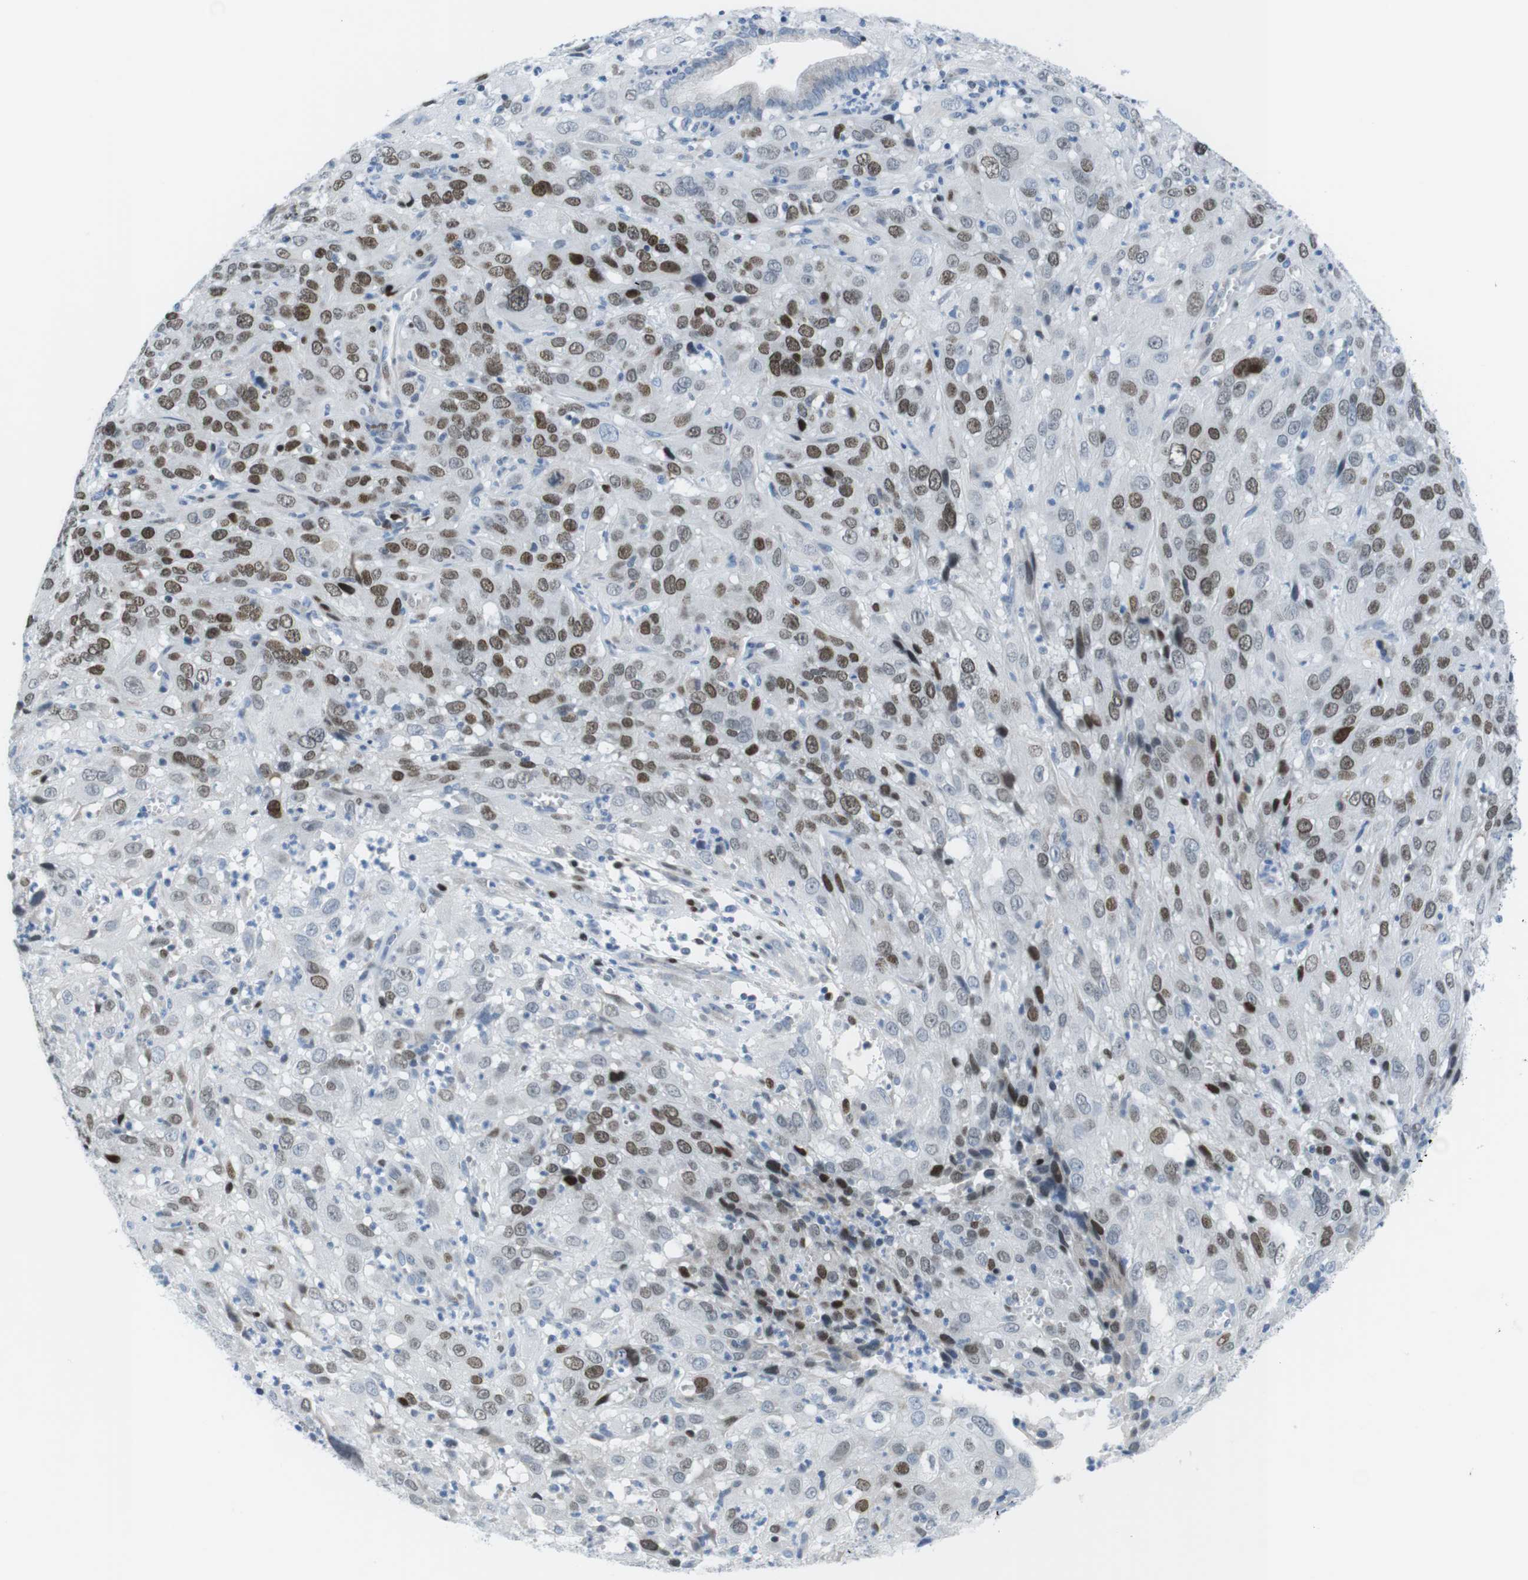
{"staining": {"intensity": "moderate", "quantity": ">75%", "location": "nuclear"}, "tissue": "cervical cancer", "cell_type": "Tumor cells", "image_type": "cancer", "snomed": [{"axis": "morphology", "description": "Squamous cell carcinoma, NOS"}, {"axis": "topography", "description": "Cervix"}], "caption": "Immunohistochemistry (IHC) photomicrograph of human squamous cell carcinoma (cervical) stained for a protein (brown), which exhibits medium levels of moderate nuclear expression in approximately >75% of tumor cells.", "gene": "CHAF1A", "patient": {"sex": "female", "age": 32}}